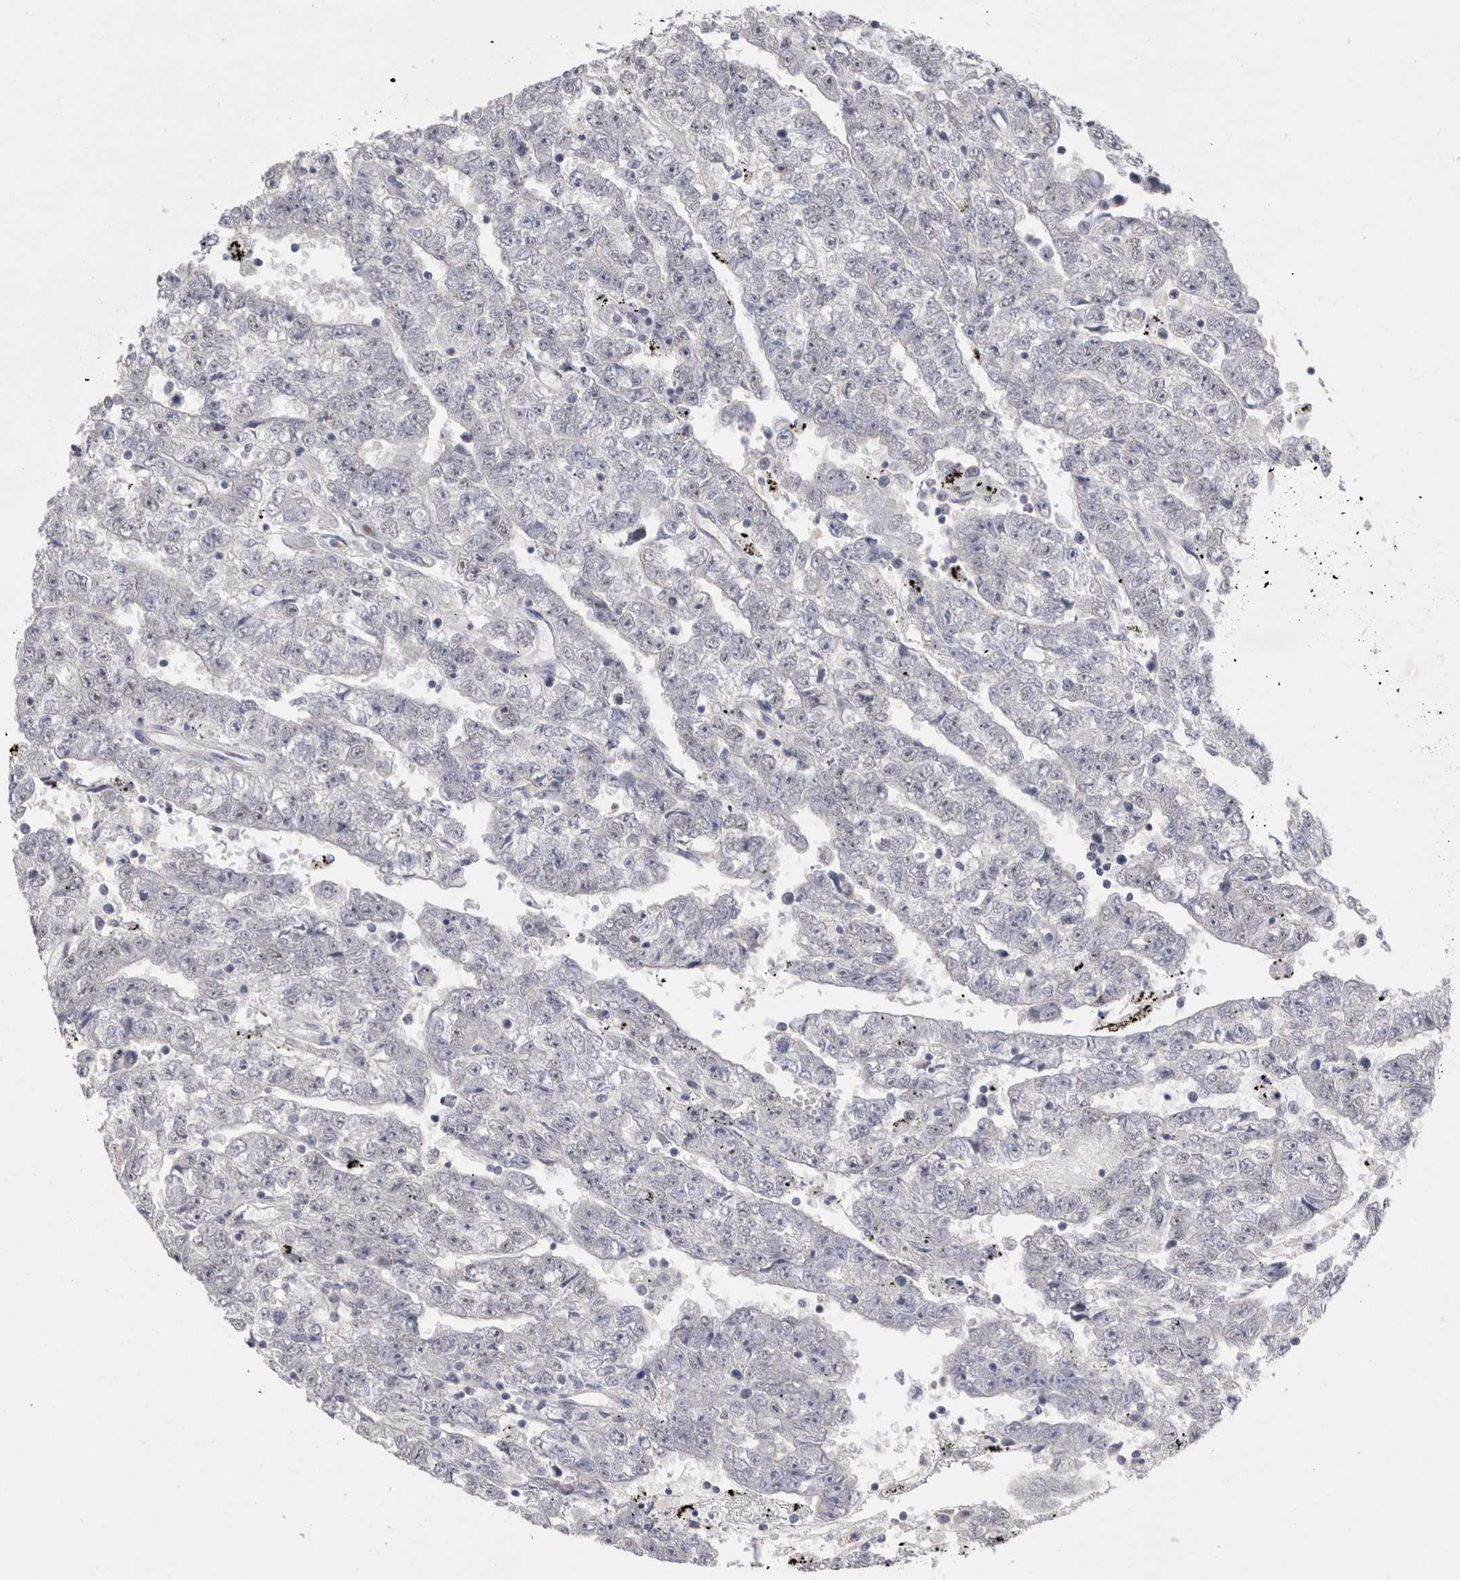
{"staining": {"intensity": "negative", "quantity": "none", "location": "none"}, "tissue": "testis cancer", "cell_type": "Tumor cells", "image_type": "cancer", "snomed": [{"axis": "morphology", "description": "Carcinoma, Embryonal, NOS"}, {"axis": "topography", "description": "Testis"}], "caption": "The IHC image has no significant staining in tumor cells of testis cancer (embryonal carcinoma) tissue.", "gene": "RBM6", "patient": {"sex": "male", "age": 25}}